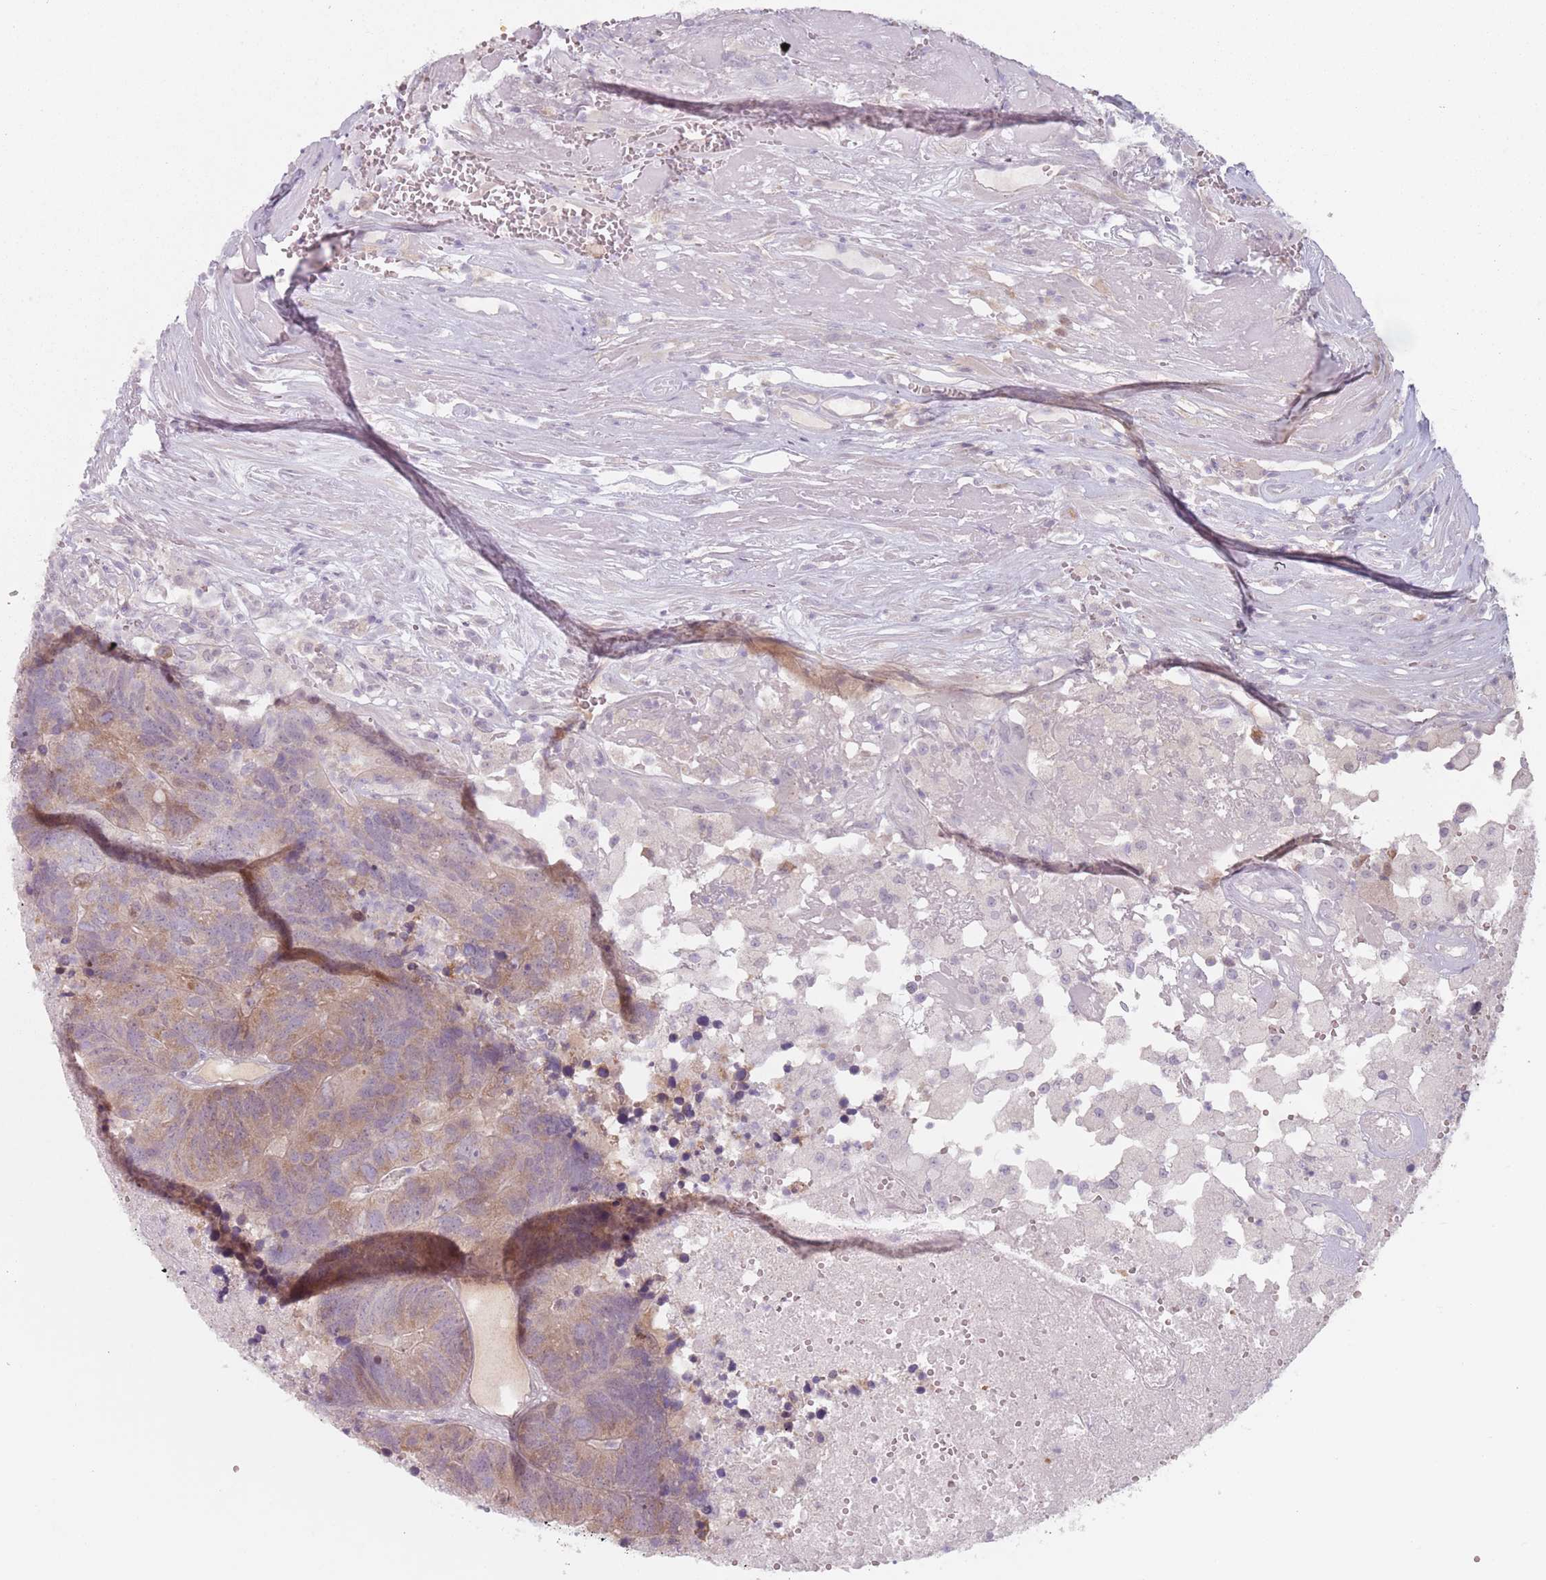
{"staining": {"intensity": "moderate", "quantity": "25%-75%", "location": "cytoplasmic/membranous"}, "tissue": "colorectal cancer", "cell_type": "Tumor cells", "image_type": "cancer", "snomed": [{"axis": "morphology", "description": "Adenocarcinoma, NOS"}, {"axis": "topography", "description": "Colon"}], "caption": "There is medium levels of moderate cytoplasmic/membranous positivity in tumor cells of colorectal adenocarcinoma, as demonstrated by immunohistochemical staining (brown color).", "gene": "NAXE", "patient": {"sex": "female", "age": 48}}